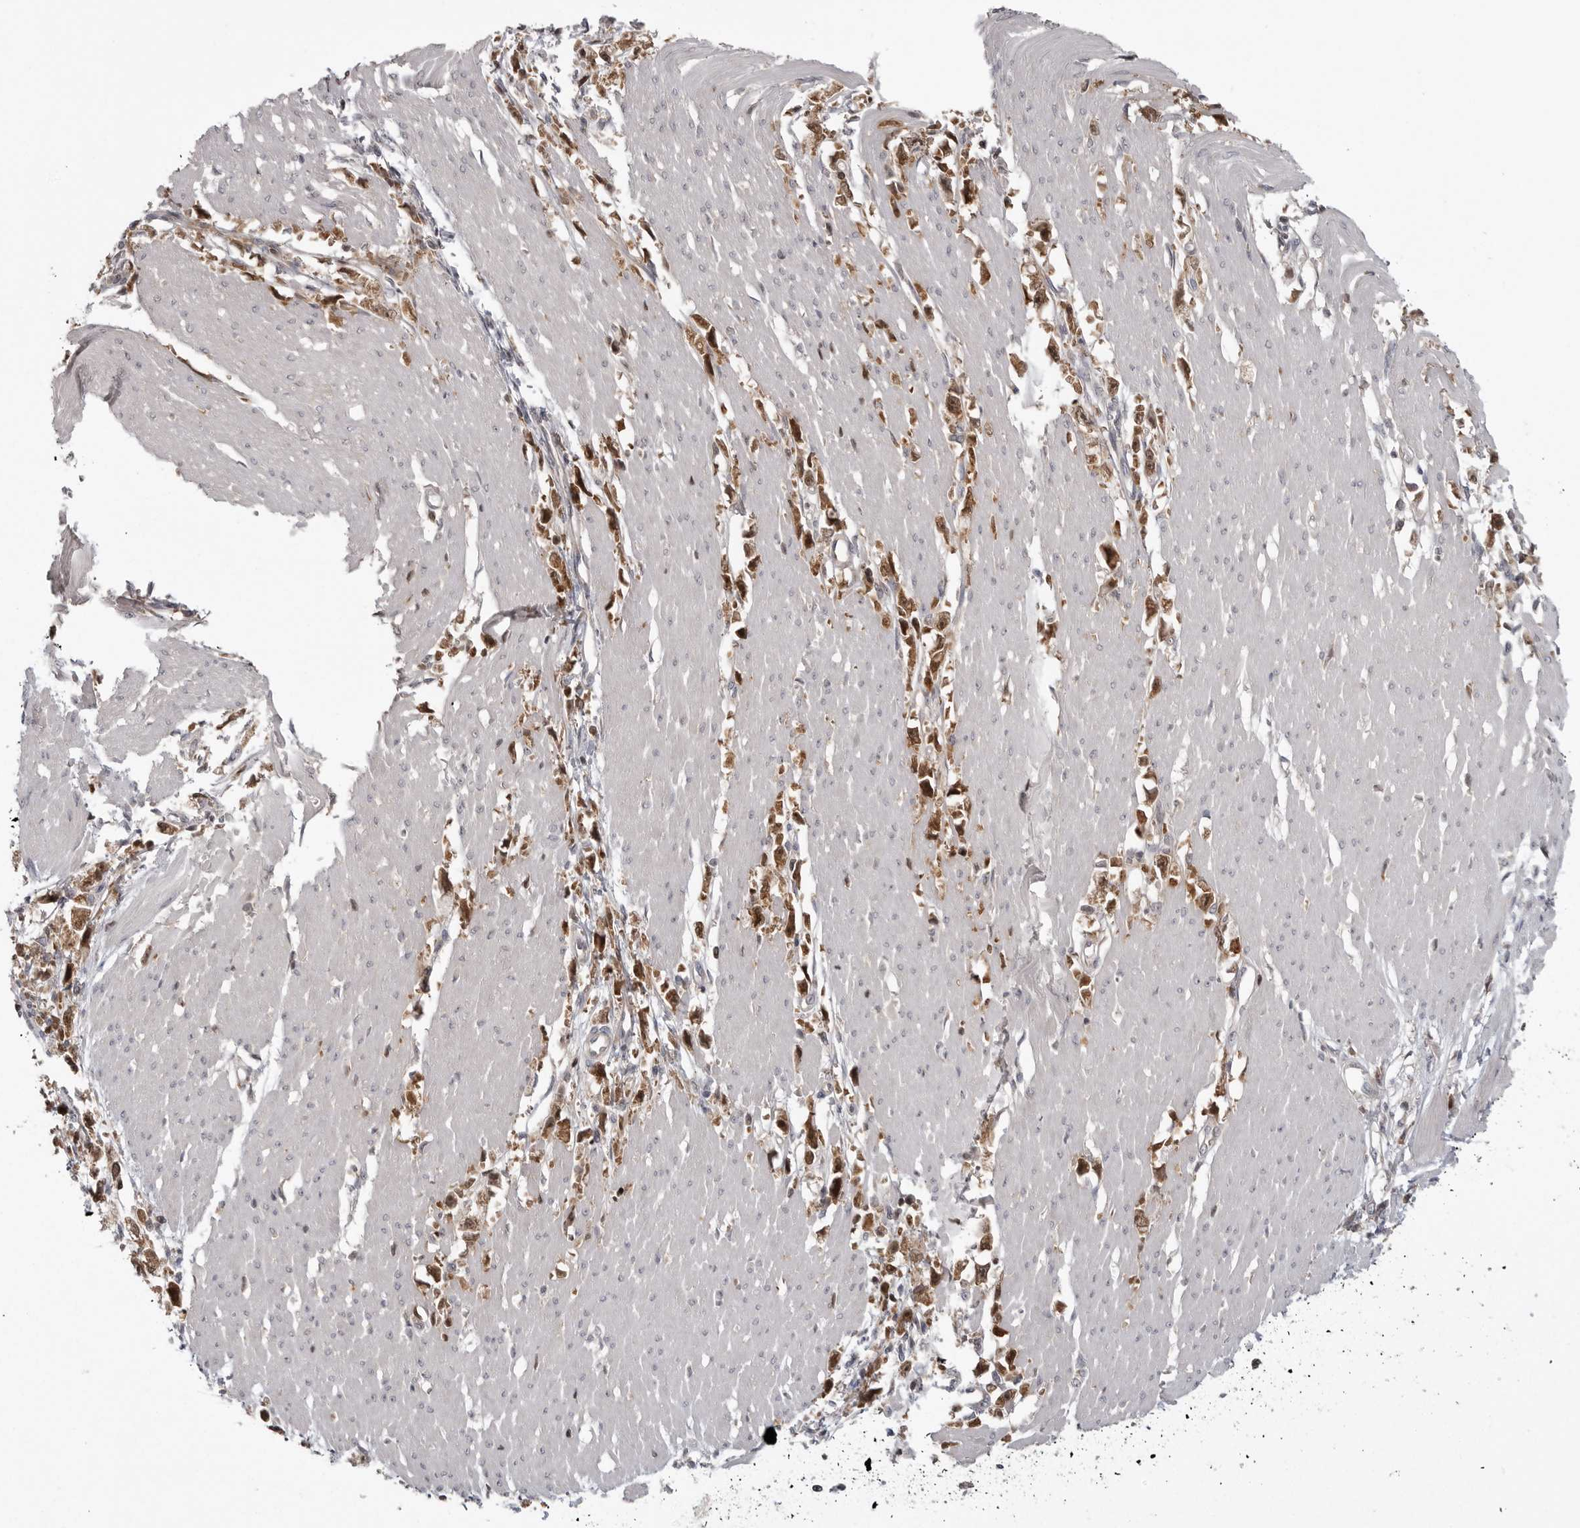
{"staining": {"intensity": "moderate", "quantity": ">75%", "location": "cytoplasmic/membranous,nuclear"}, "tissue": "stomach cancer", "cell_type": "Tumor cells", "image_type": "cancer", "snomed": [{"axis": "morphology", "description": "Adenocarcinoma, NOS"}, {"axis": "topography", "description": "Stomach"}], "caption": "Immunohistochemistry image of adenocarcinoma (stomach) stained for a protein (brown), which exhibits medium levels of moderate cytoplasmic/membranous and nuclear positivity in approximately >75% of tumor cells.", "gene": "MAPK13", "patient": {"sex": "female", "age": 59}}